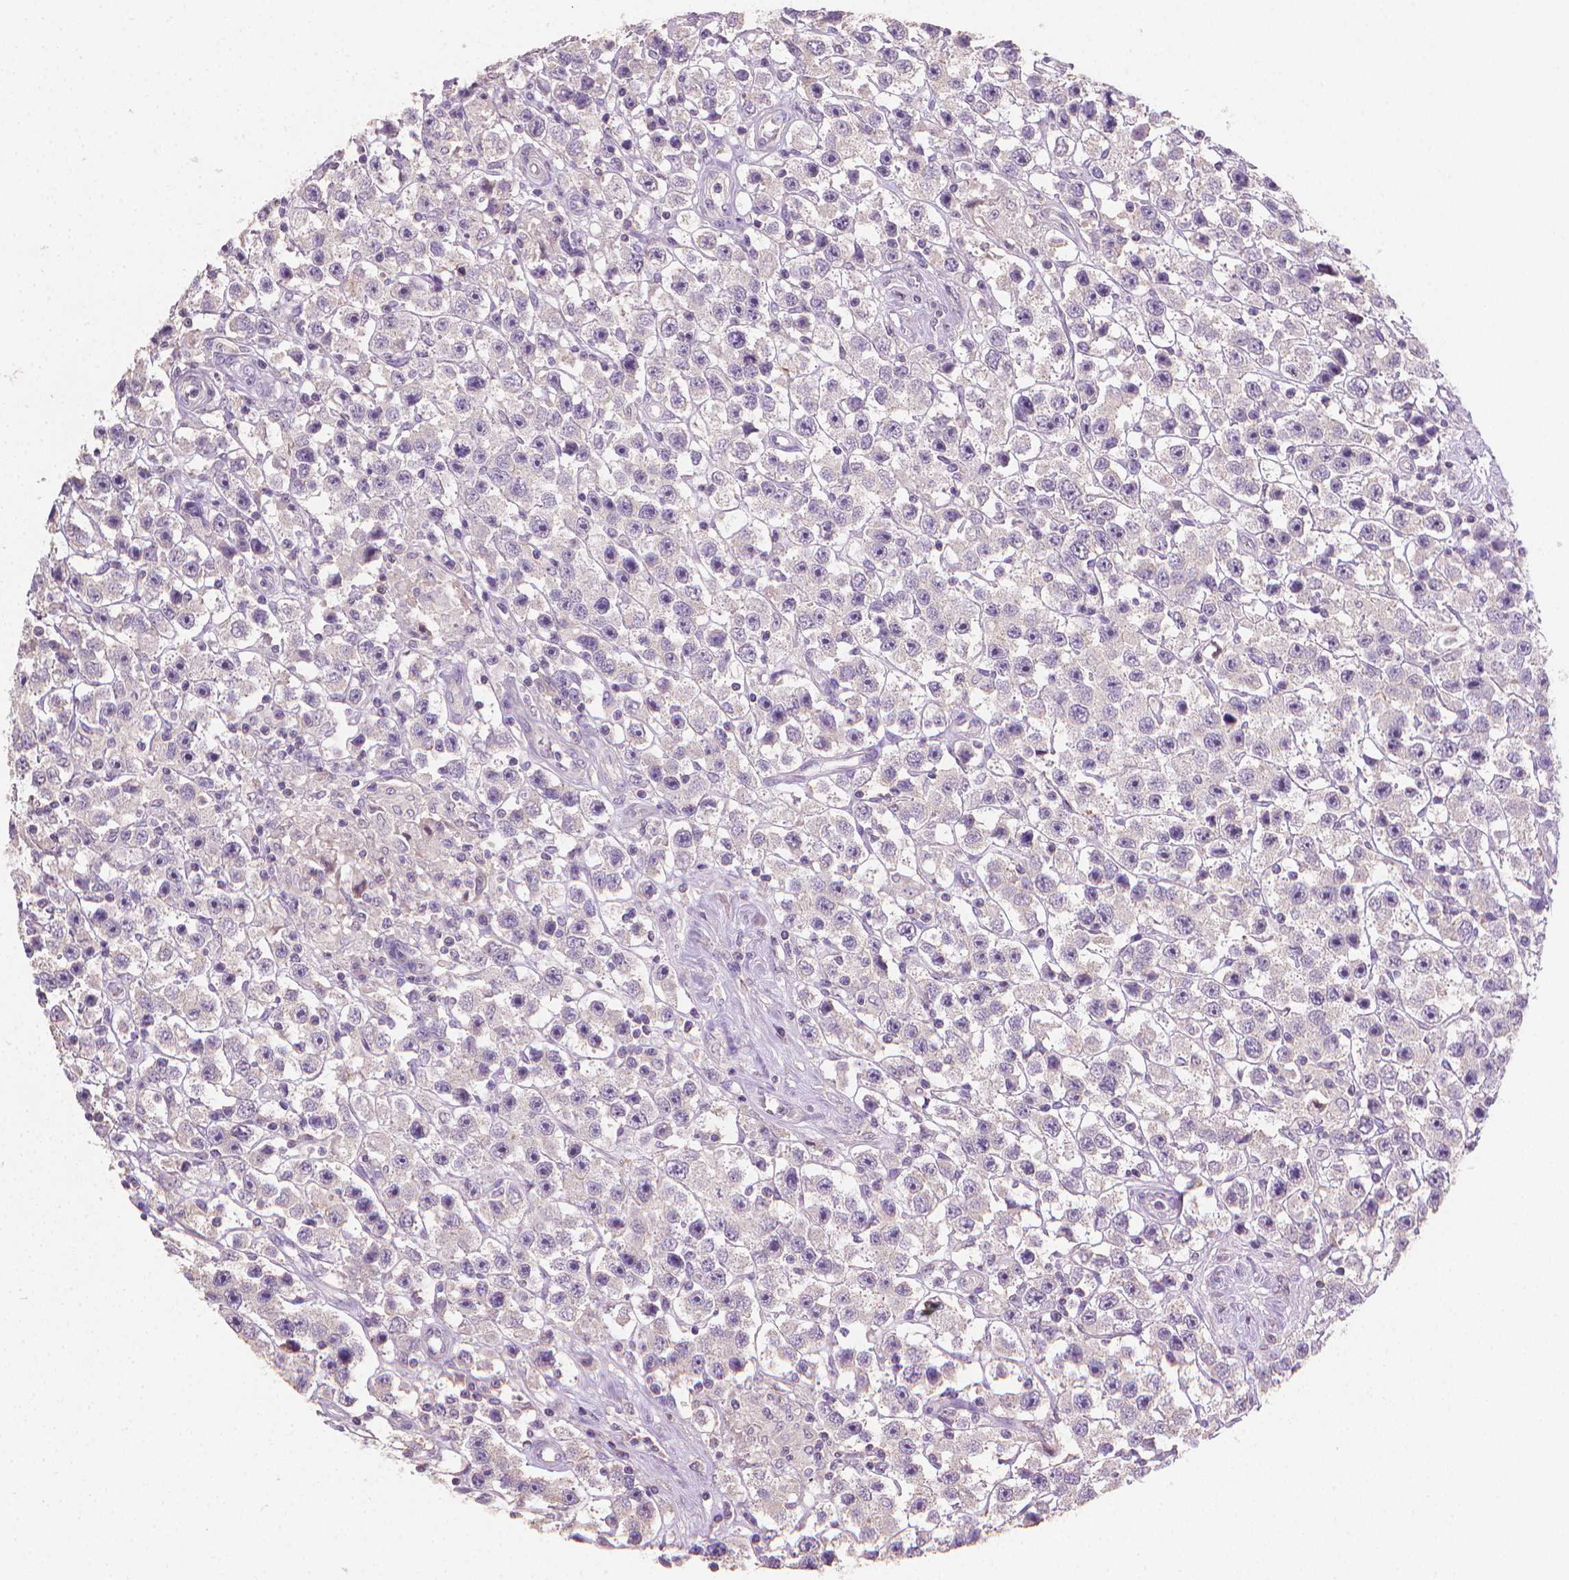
{"staining": {"intensity": "negative", "quantity": "none", "location": "none"}, "tissue": "testis cancer", "cell_type": "Tumor cells", "image_type": "cancer", "snomed": [{"axis": "morphology", "description": "Seminoma, NOS"}, {"axis": "topography", "description": "Testis"}], "caption": "Histopathology image shows no protein positivity in tumor cells of testis cancer tissue.", "gene": "CATIP", "patient": {"sex": "male", "age": 45}}